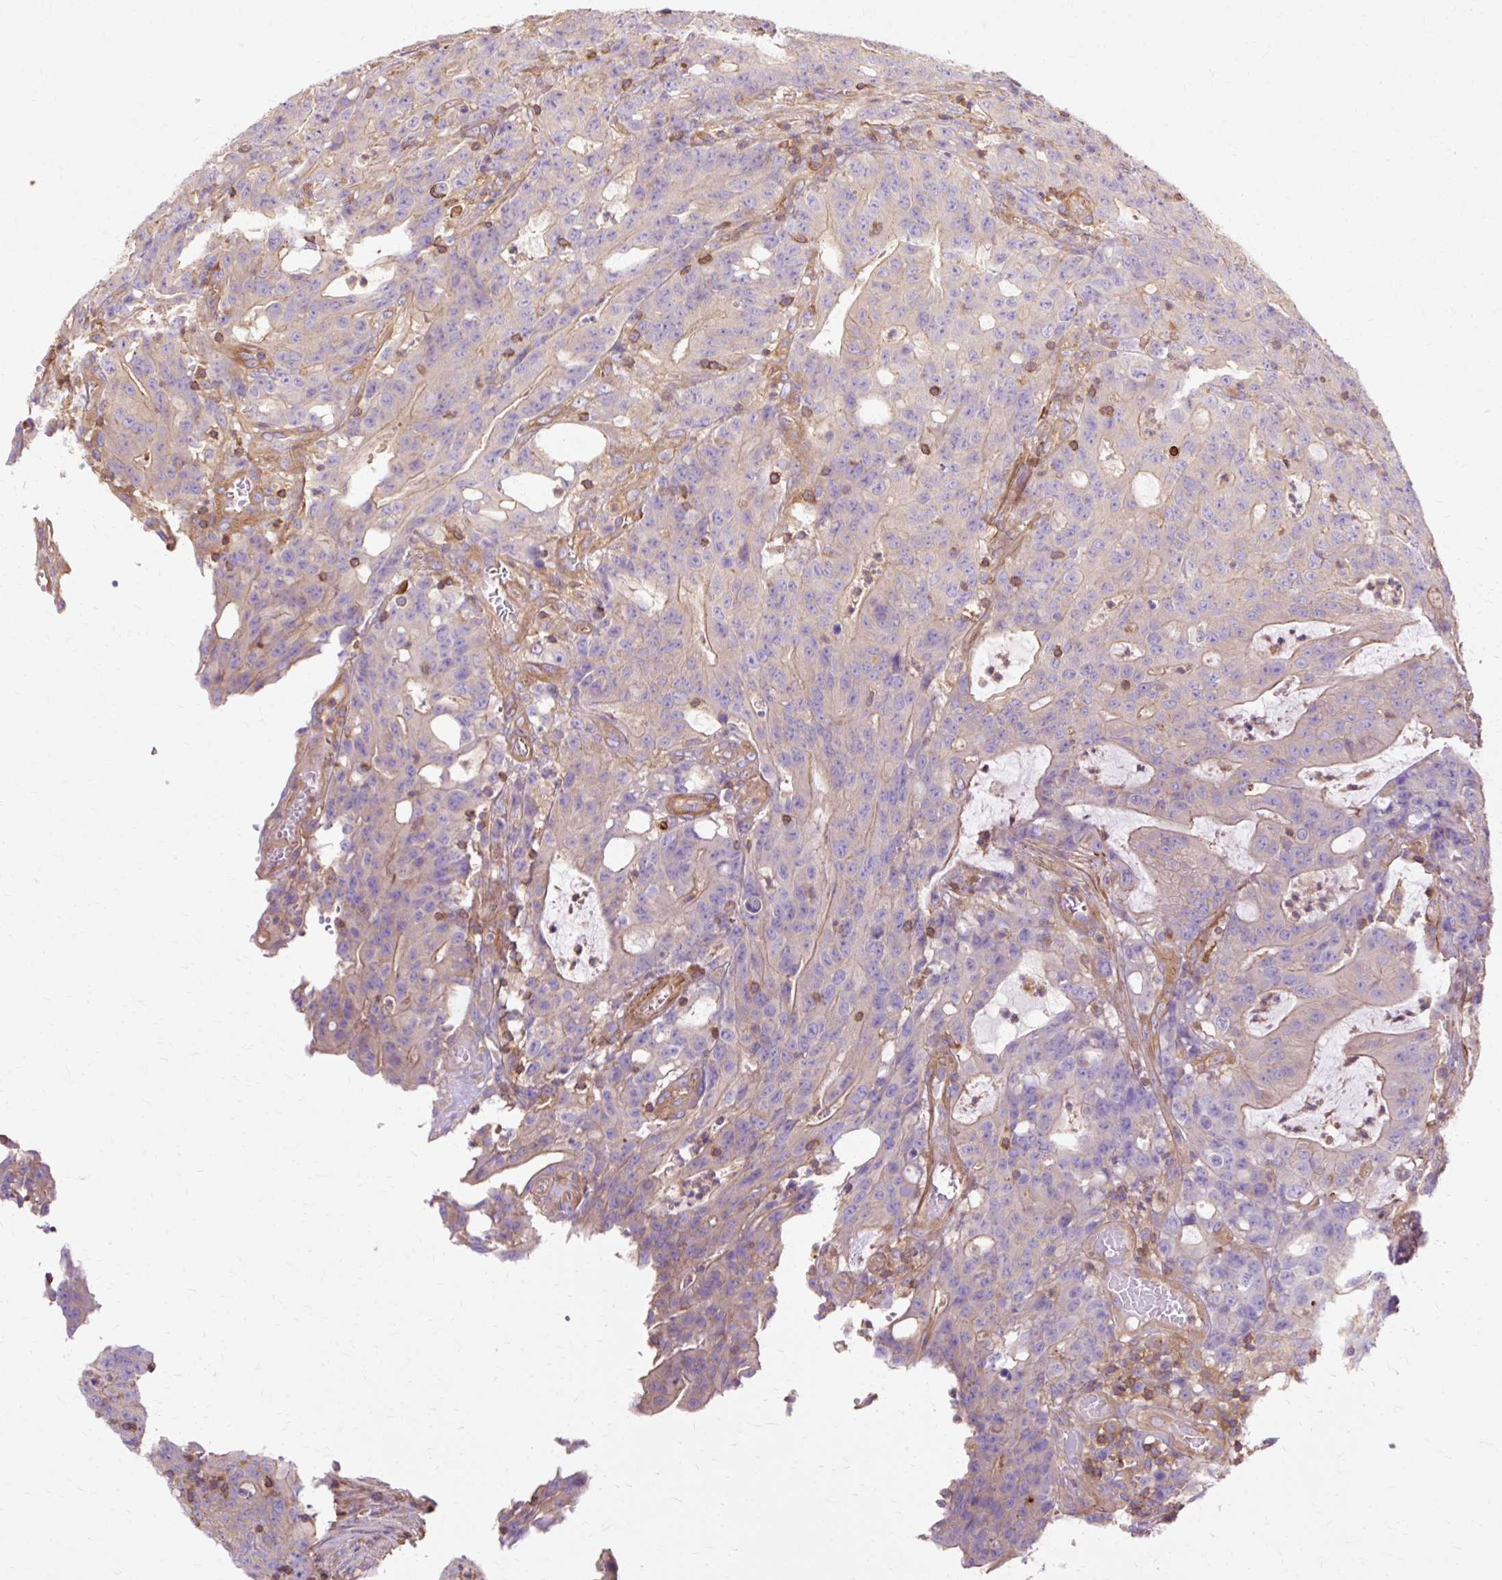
{"staining": {"intensity": "moderate", "quantity": "<25%", "location": "cytoplasmic/membranous"}, "tissue": "colorectal cancer", "cell_type": "Tumor cells", "image_type": "cancer", "snomed": [{"axis": "morphology", "description": "Adenocarcinoma, NOS"}, {"axis": "topography", "description": "Colon"}], "caption": "A brown stain highlights moderate cytoplasmic/membranous staining of a protein in adenocarcinoma (colorectal) tumor cells. (DAB (3,3'-diaminobenzidine) IHC, brown staining for protein, blue staining for nuclei).", "gene": "TBC1D2B", "patient": {"sex": "male", "age": 83}}